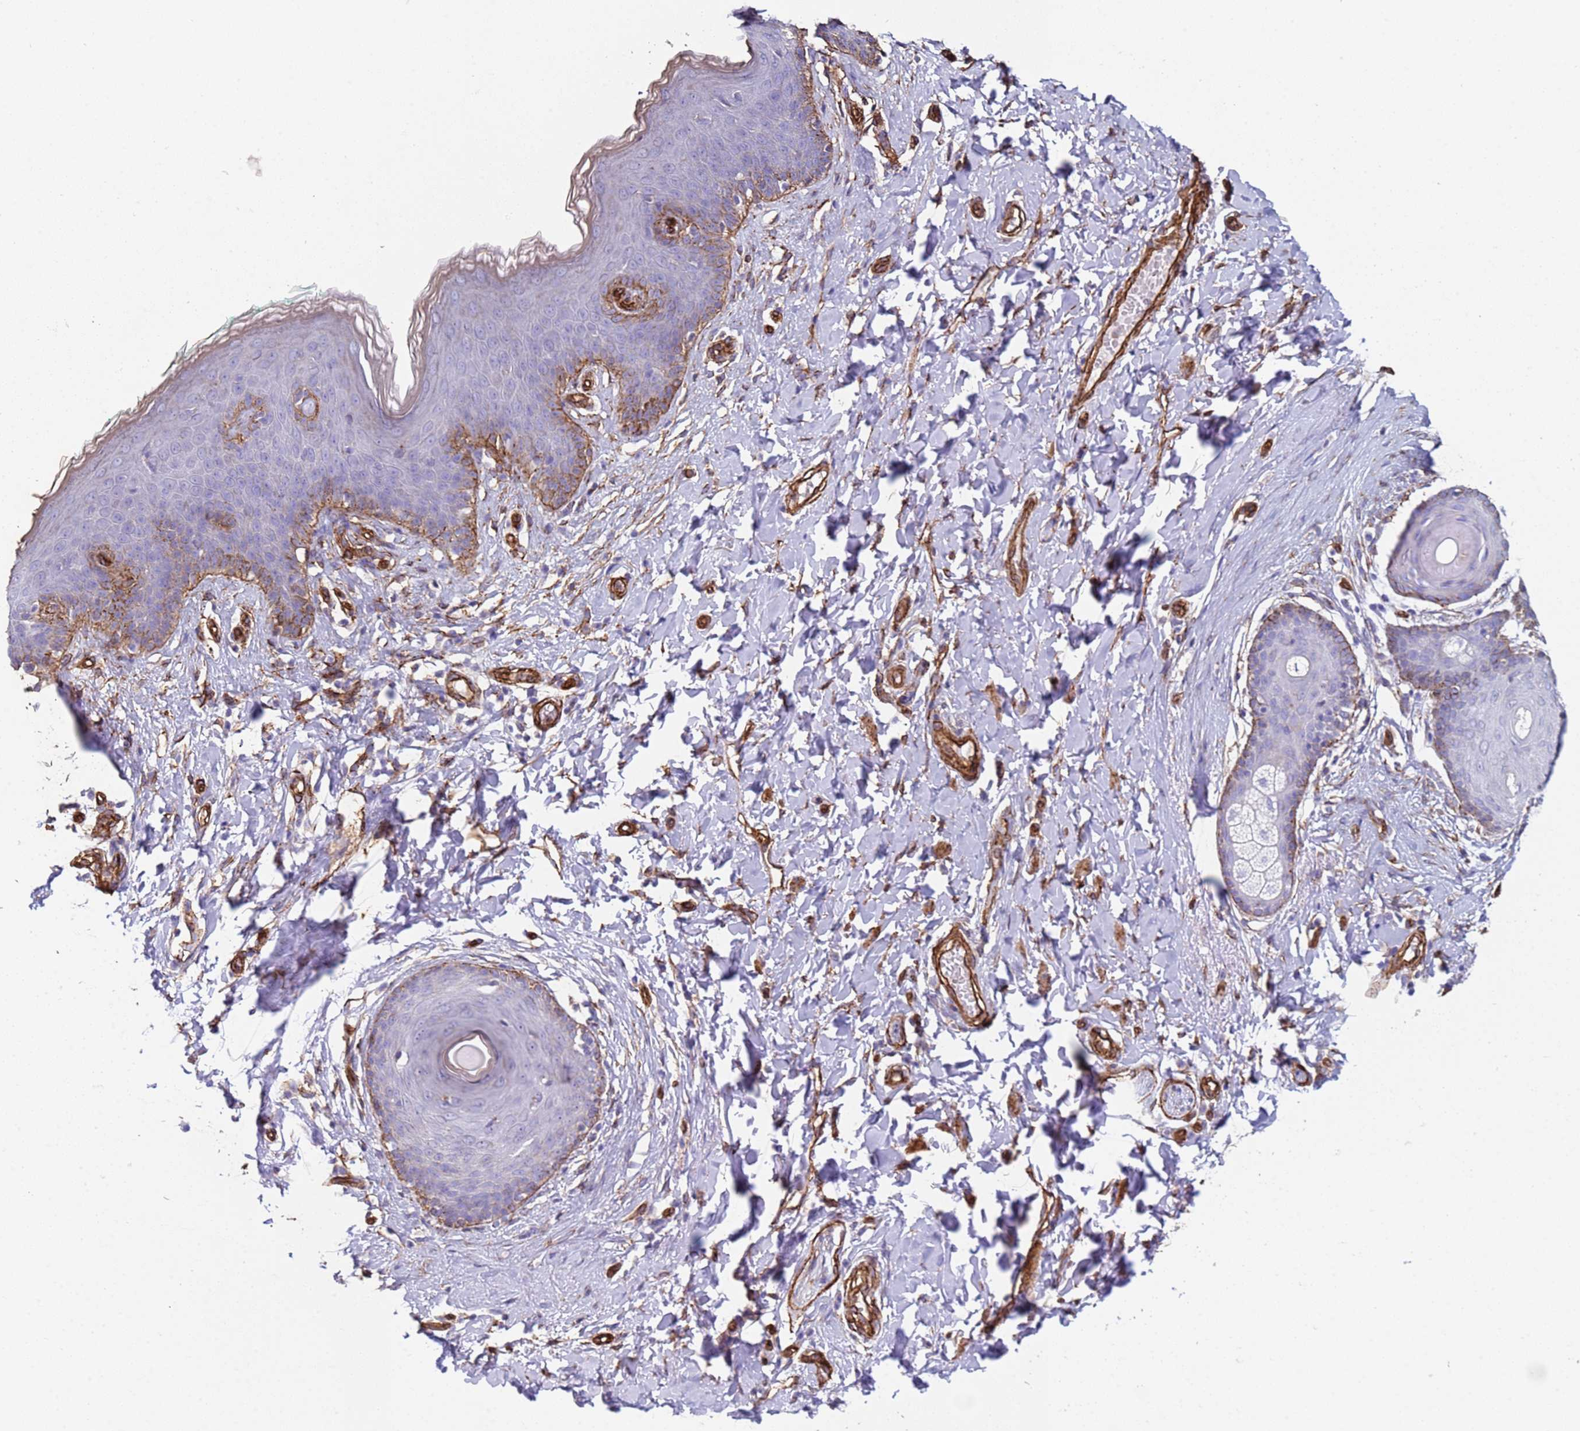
{"staining": {"intensity": "strong", "quantity": "<25%", "location": "cytoplasmic/membranous"}, "tissue": "skin", "cell_type": "Epidermal cells", "image_type": "normal", "snomed": [{"axis": "morphology", "description": "Normal tissue, NOS"}, {"axis": "topography", "description": "Vulva"}], "caption": "Immunohistochemical staining of normal human skin shows medium levels of strong cytoplasmic/membranous positivity in approximately <25% of epidermal cells. The staining was performed using DAB, with brown indicating positive protein expression. Nuclei are stained blue with hematoxylin.", "gene": "GASK1A", "patient": {"sex": "female", "age": 66}}